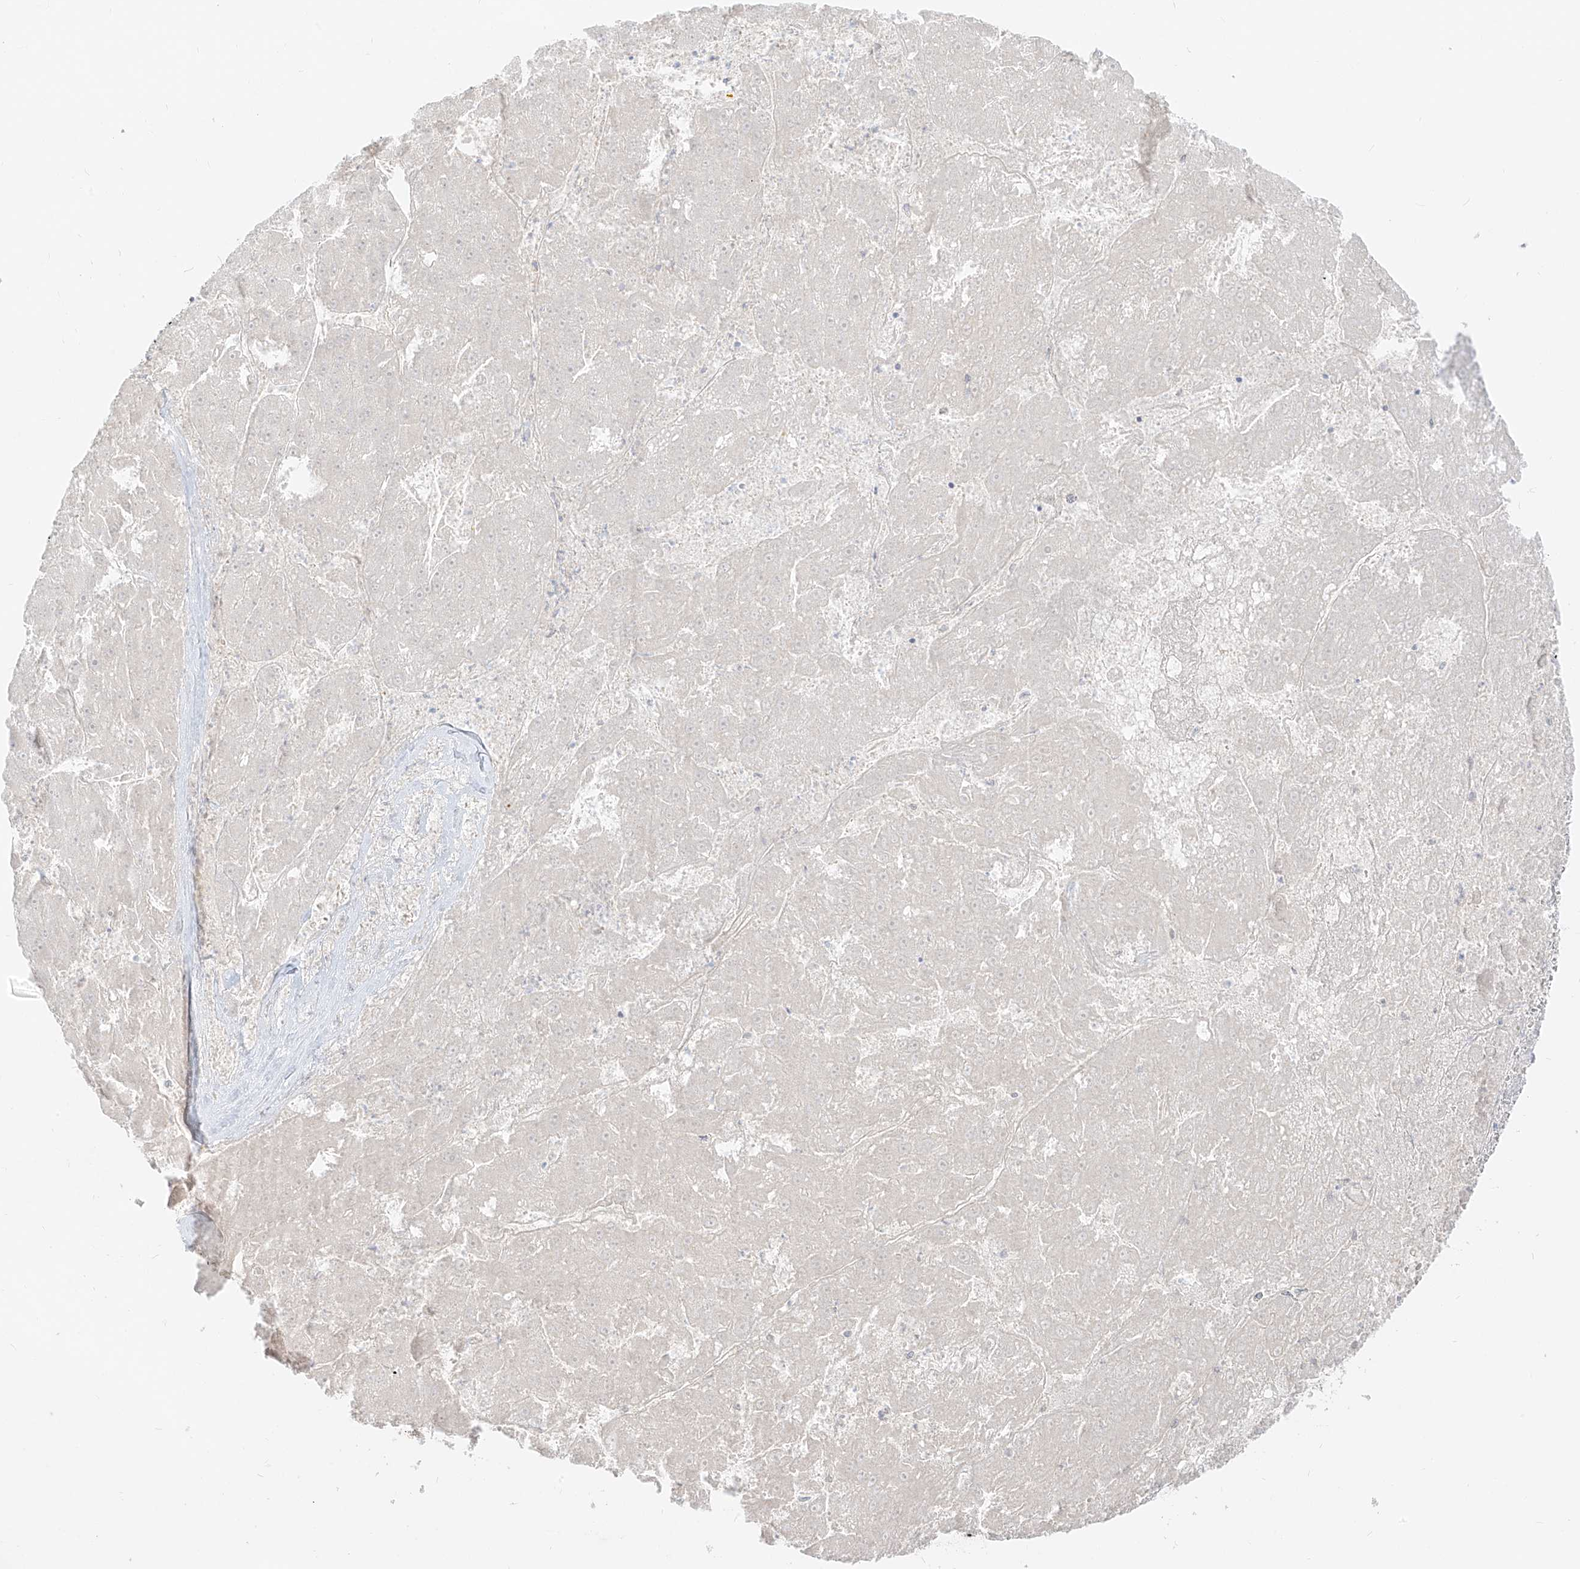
{"staining": {"intensity": "negative", "quantity": "none", "location": "none"}, "tissue": "liver cancer", "cell_type": "Tumor cells", "image_type": "cancer", "snomed": [{"axis": "morphology", "description": "Carcinoma, Hepatocellular, NOS"}, {"axis": "topography", "description": "Liver"}], "caption": "IHC image of liver hepatocellular carcinoma stained for a protein (brown), which displays no expression in tumor cells.", "gene": "LIPT1", "patient": {"sex": "female", "age": 73}}